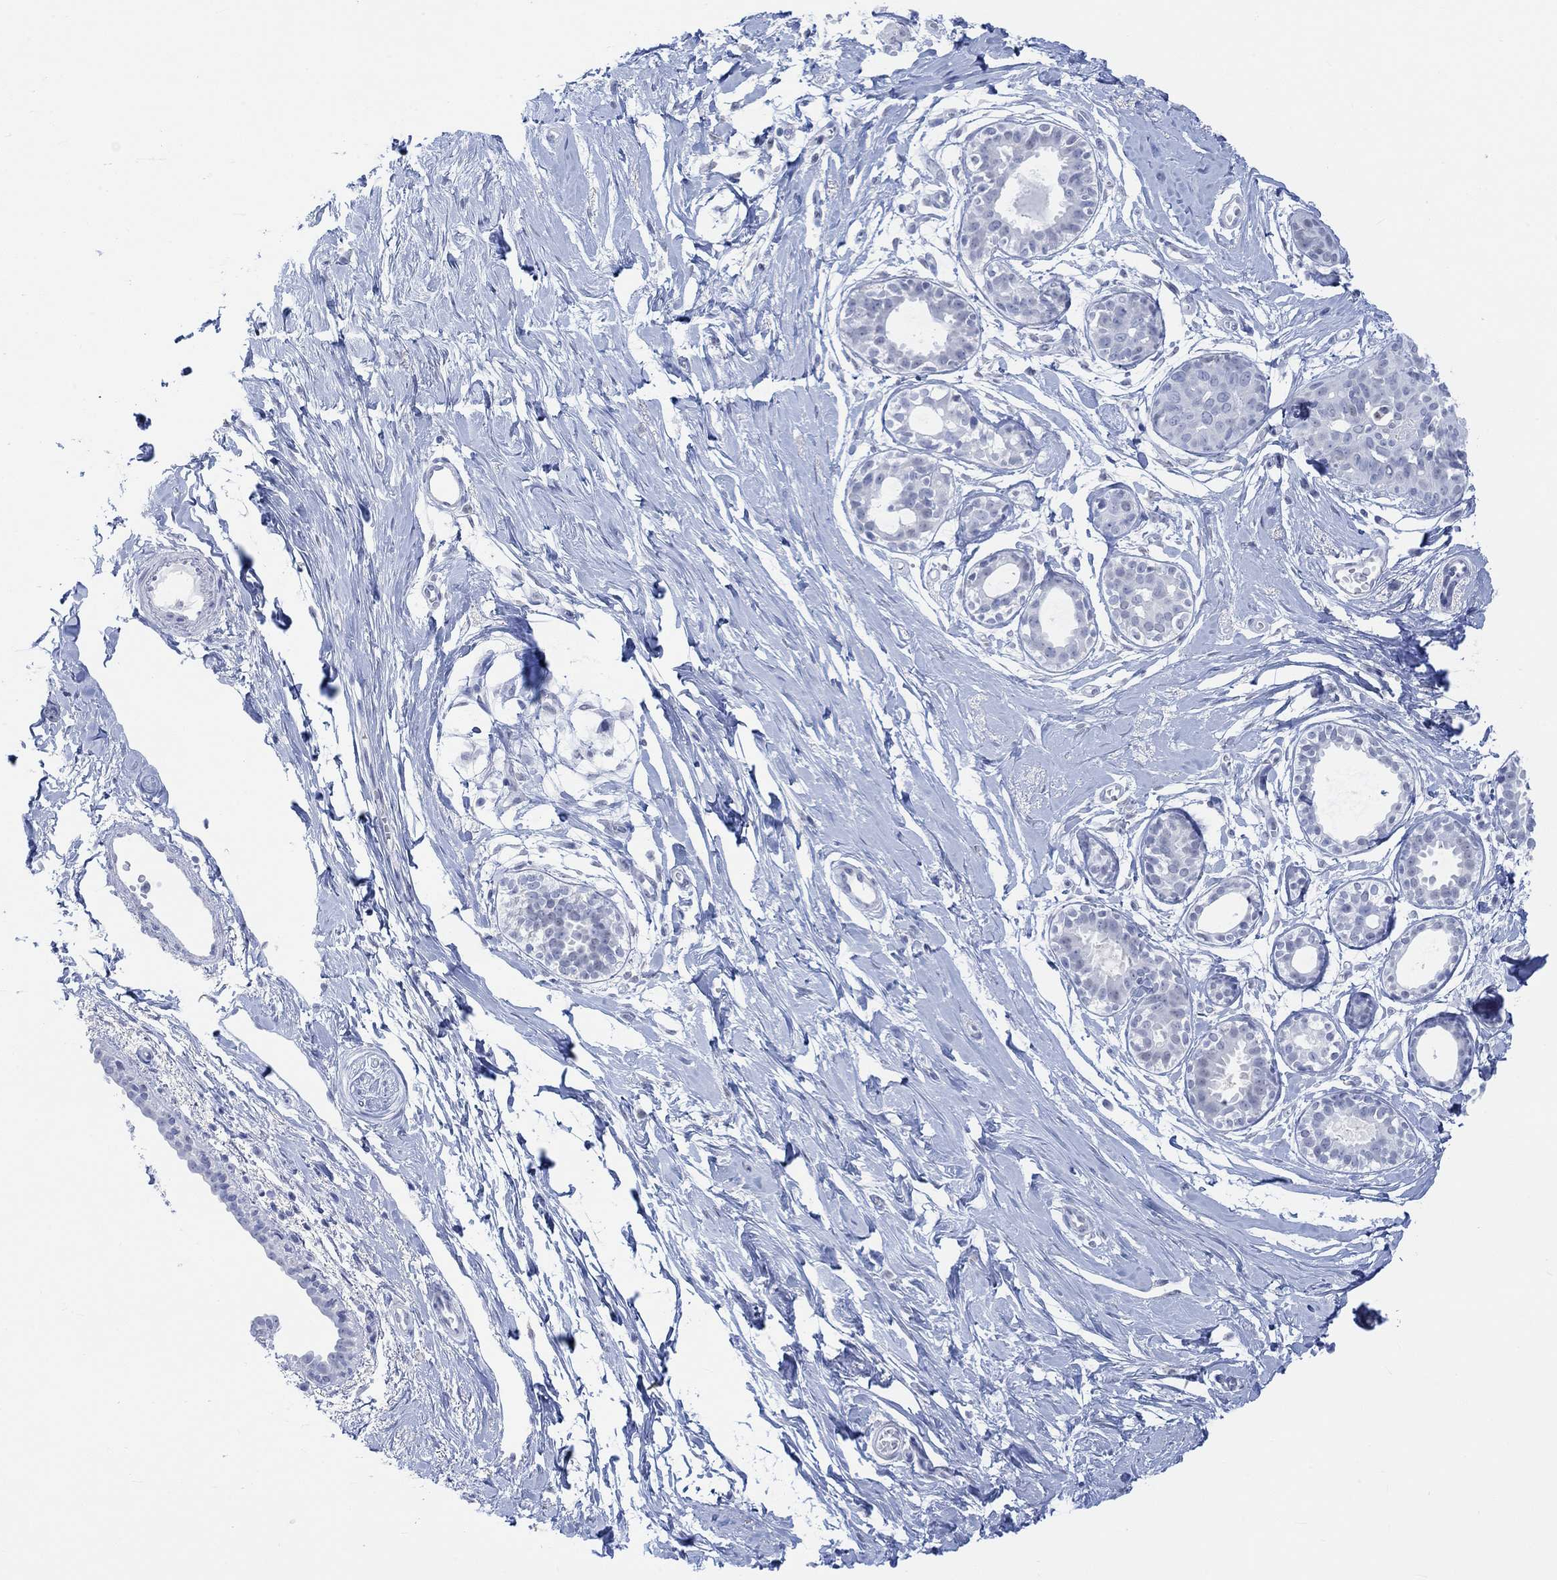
{"staining": {"intensity": "negative", "quantity": "none", "location": "none"}, "tissue": "breast", "cell_type": "Adipocytes", "image_type": "normal", "snomed": [{"axis": "morphology", "description": "Normal tissue, NOS"}, {"axis": "topography", "description": "Breast"}], "caption": "Micrograph shows no protein expression in adipocytes of benign breast. The staining is performed using DAB (3,3'-diaminobenzidine) brown chromogen with nuclei counter-stained in using hematoxylin.", "gene": "AK8", "patient": {"sex": "female", "age": 49}}